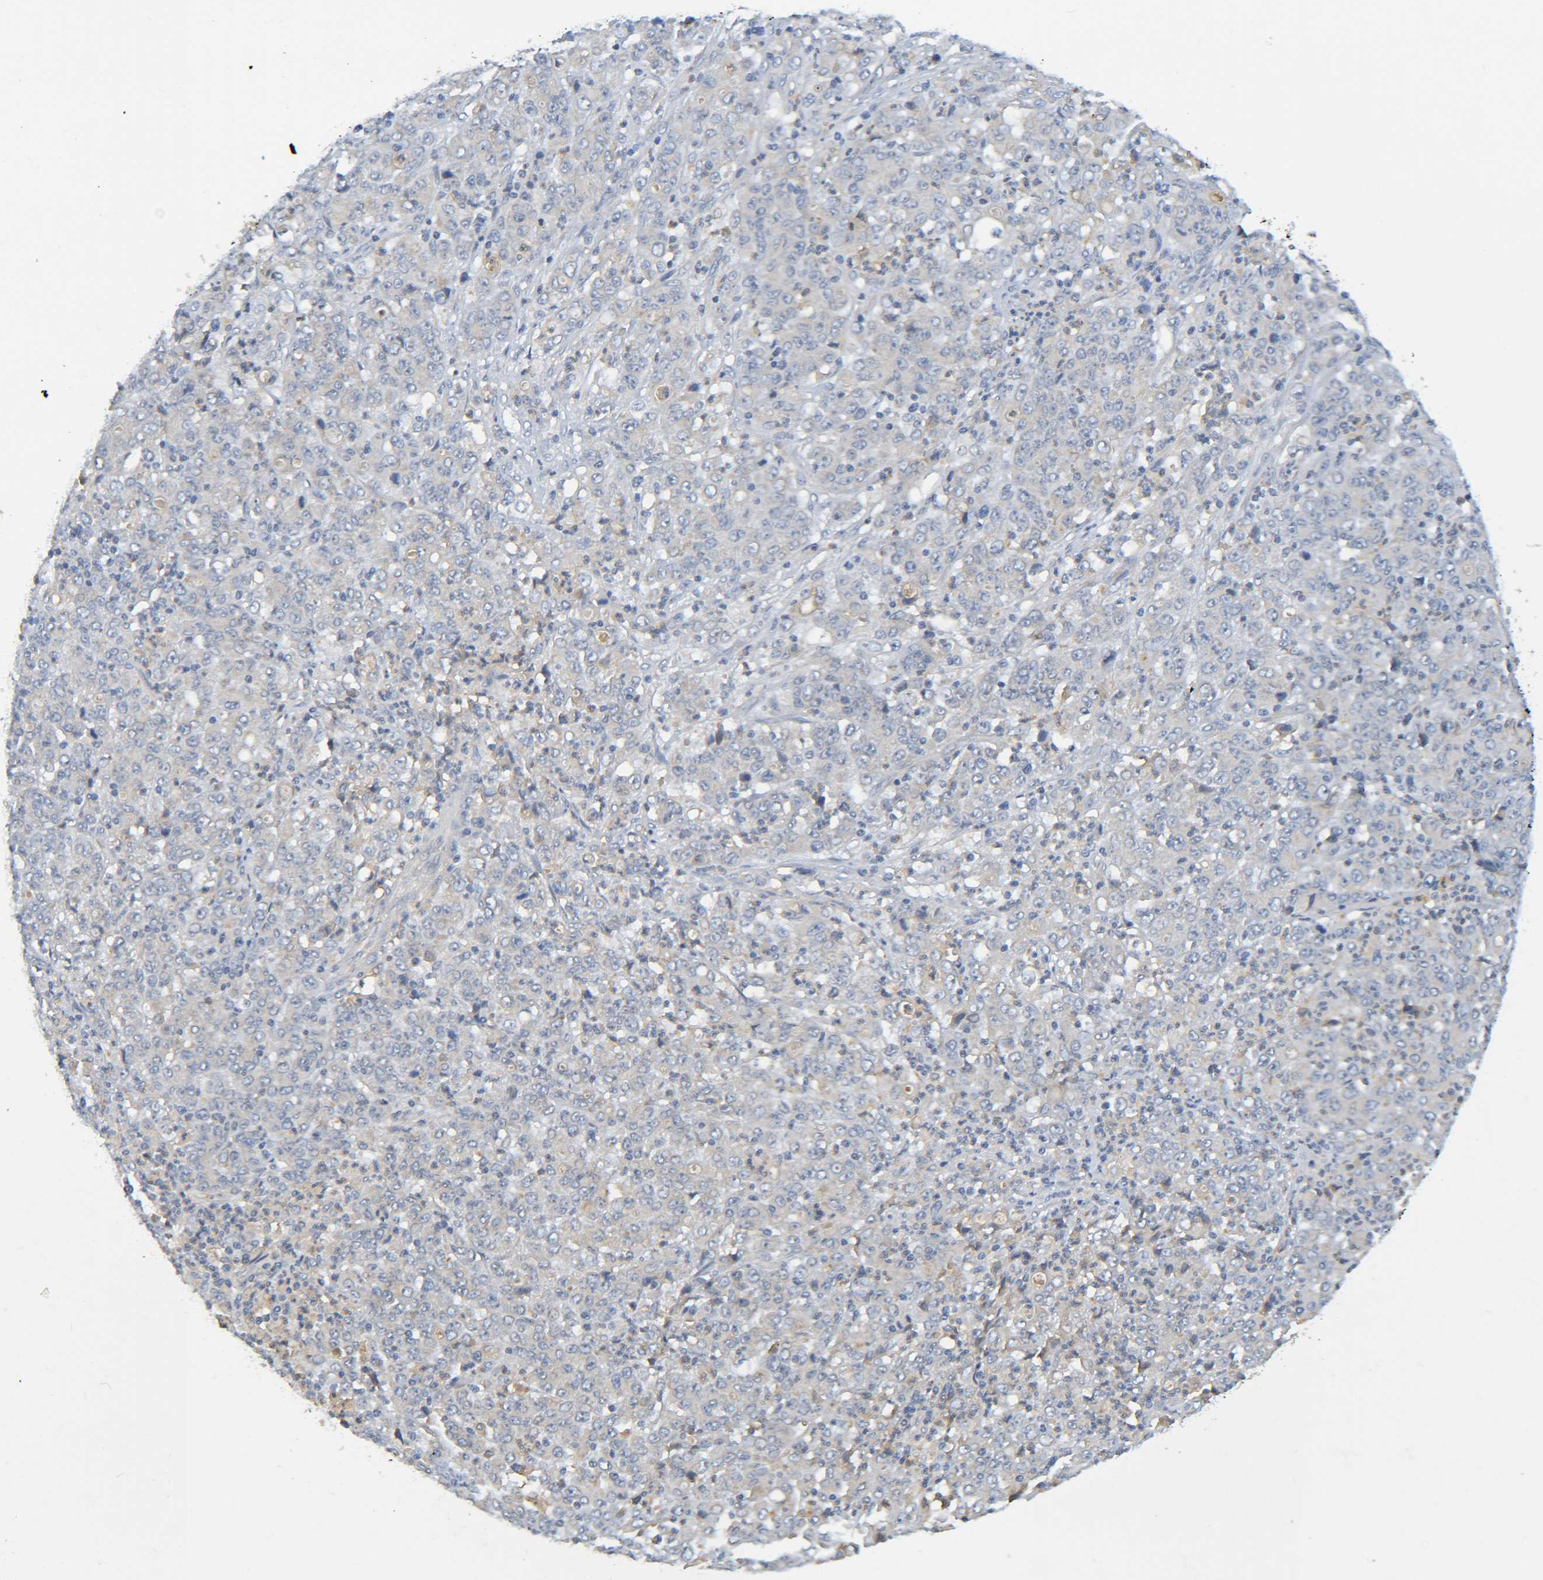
{"staining": {"intensity": "negative", "quantity": "none", "location": "none"}, "tissue": "stomach cancer", "cell_type": "Tumor cells", "image_type": "cancer", "snomed": [{"axis": "morphology", "description": "Adenocarcinoma, NOS"}, {"axis": "topography", "description": "Stomach, lower"}], "caption": "IHC of human stomach cancer exhibits no positivity in tumor cells. (Stains: DAB IHC with hematoxylin counter stain, Microscopy: brightfield microscopy at high magnification).", "gene": "C1QA", "patient": {"sex": "female", "age": 71}}